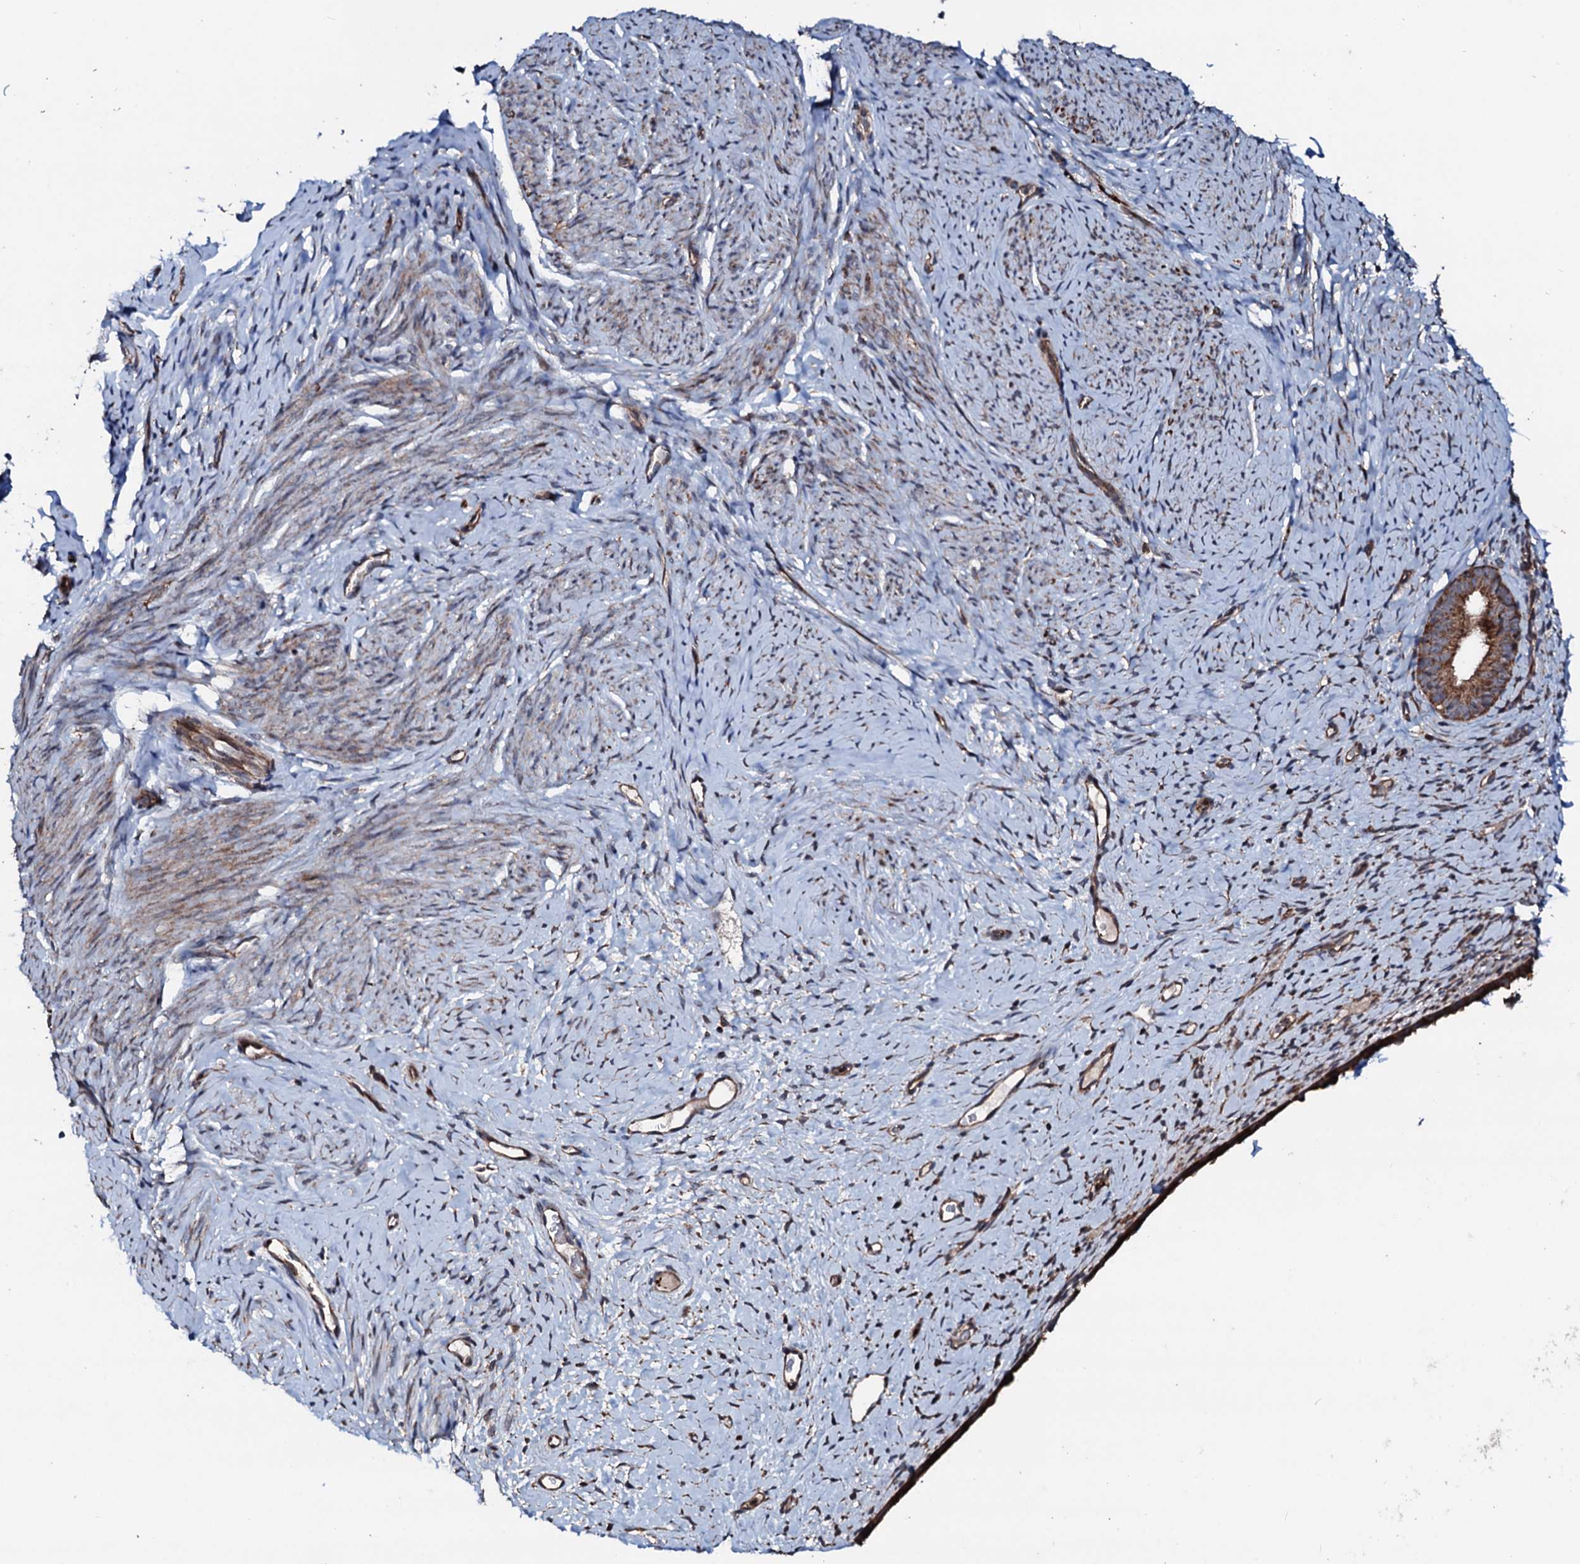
{"staining": {"intensity": "negative", "quantity": "none", "location": "none"}, "tissue": "endometrium", "cell_type": "Cells in endometrial stroma", "image_type": "normal", "snomed": [{"axis": "morphology", "description": "Normal tissue, NOS"}, {"axis": "topography", "description": "Endometrium"}], "caption": "Immunohistochemistry (IHC) photomicrograph of normal endometrium: human endometrium stained with DAB demonstrates no significant protein expression in cells in endometrial stroma.", "gene": "ENSG00000256591", "patient": {"sex": "female", "age": 65}}